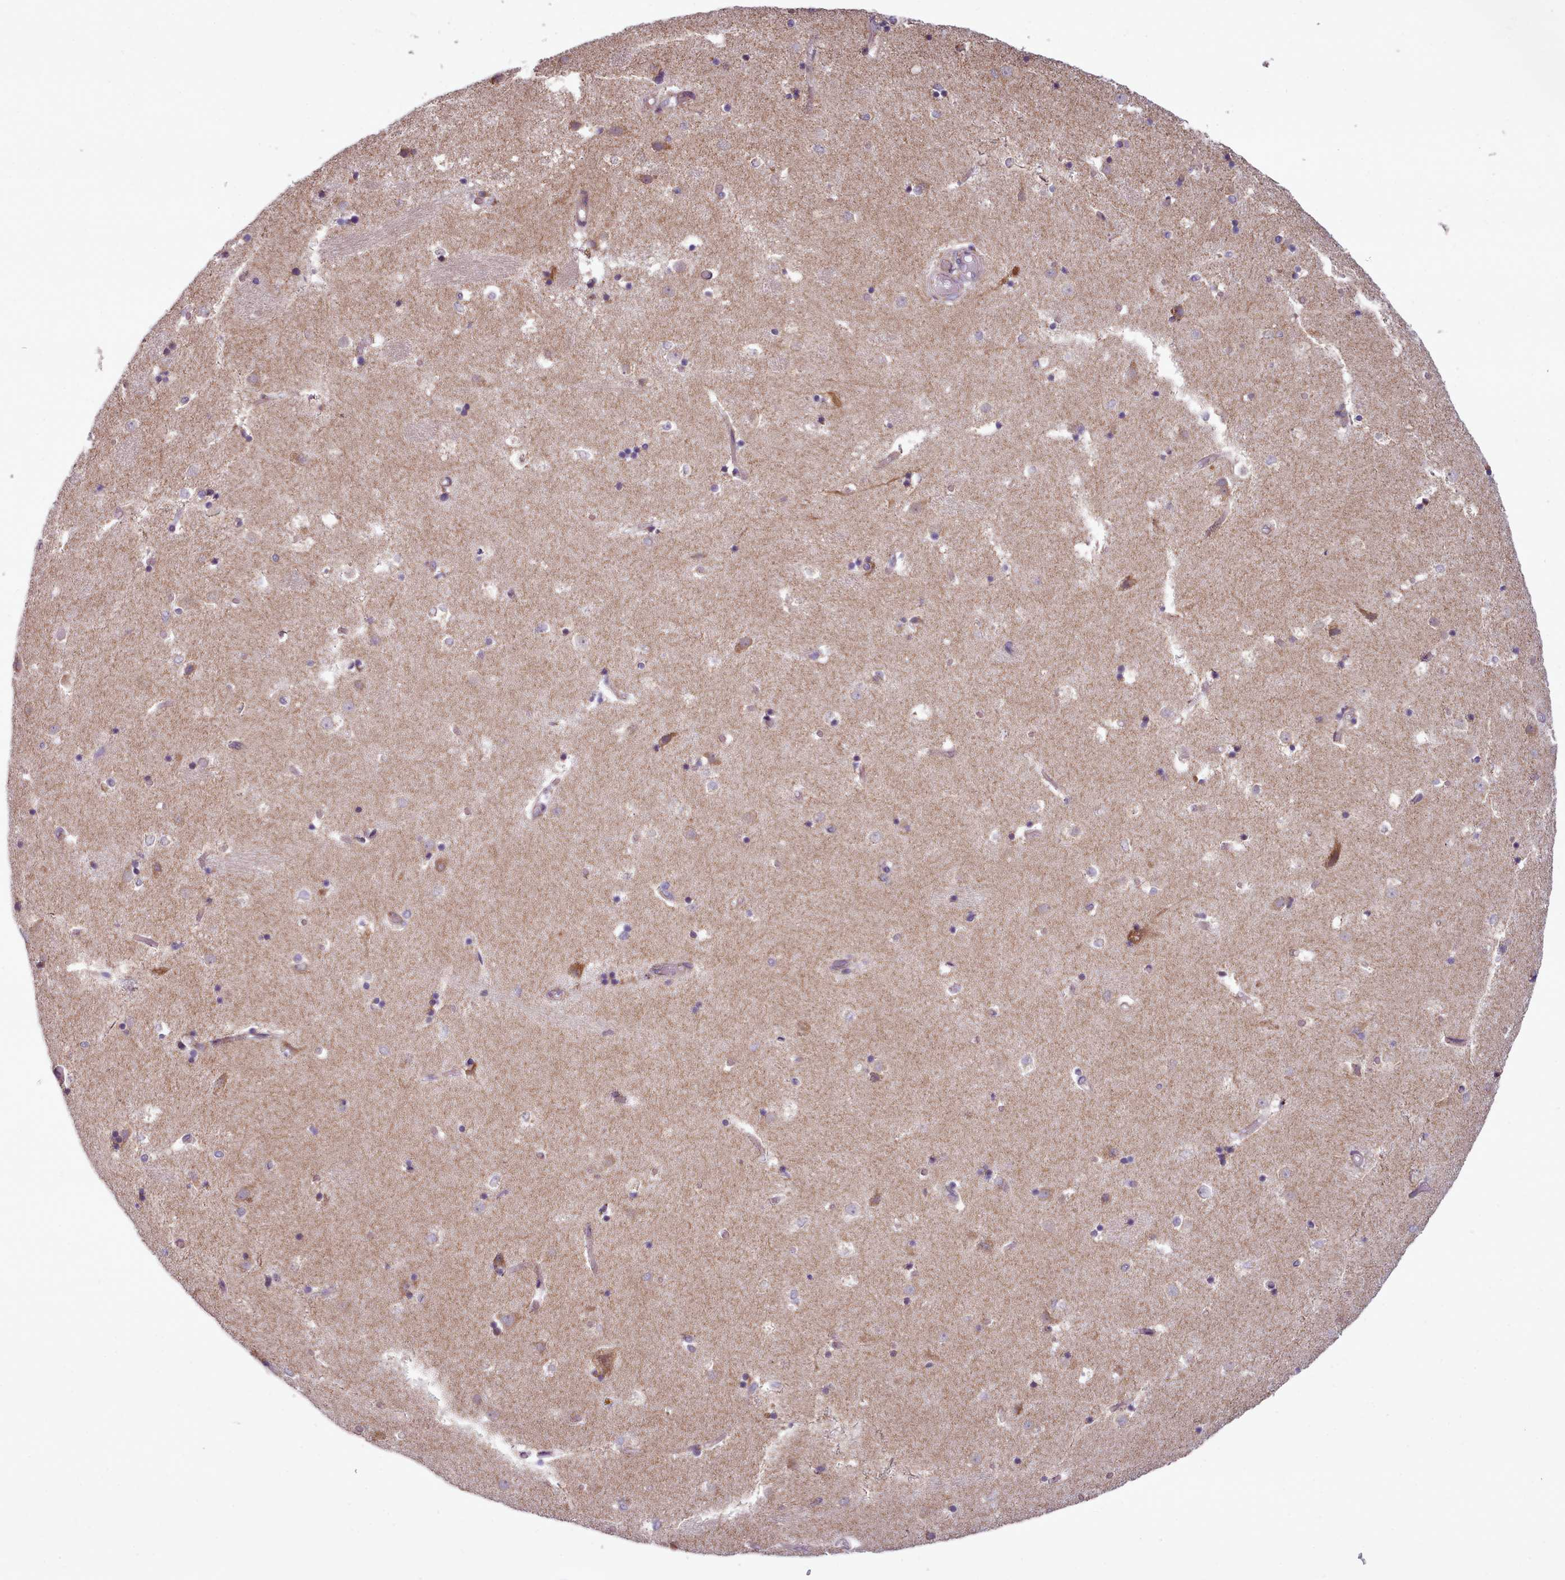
{"staining": {"intensity": "negative", "quantity": "none", "location": "none"}, "tissue": "caudate", "cell_type": "Glial cells", "image_type": "normal", "snomed": [{"axis": "morphology", "description": "Normal tissue, NOS"}, {"axis": "topography", "description": "Lateral ventricle wall"}], "caption": "An immunohistochemistry (IHC) micrograph of benign caudate is shown. There is no staining in glial cells of caudate.", "gene": "SRP54", "patient": {"sex": "female", "age": 52}}